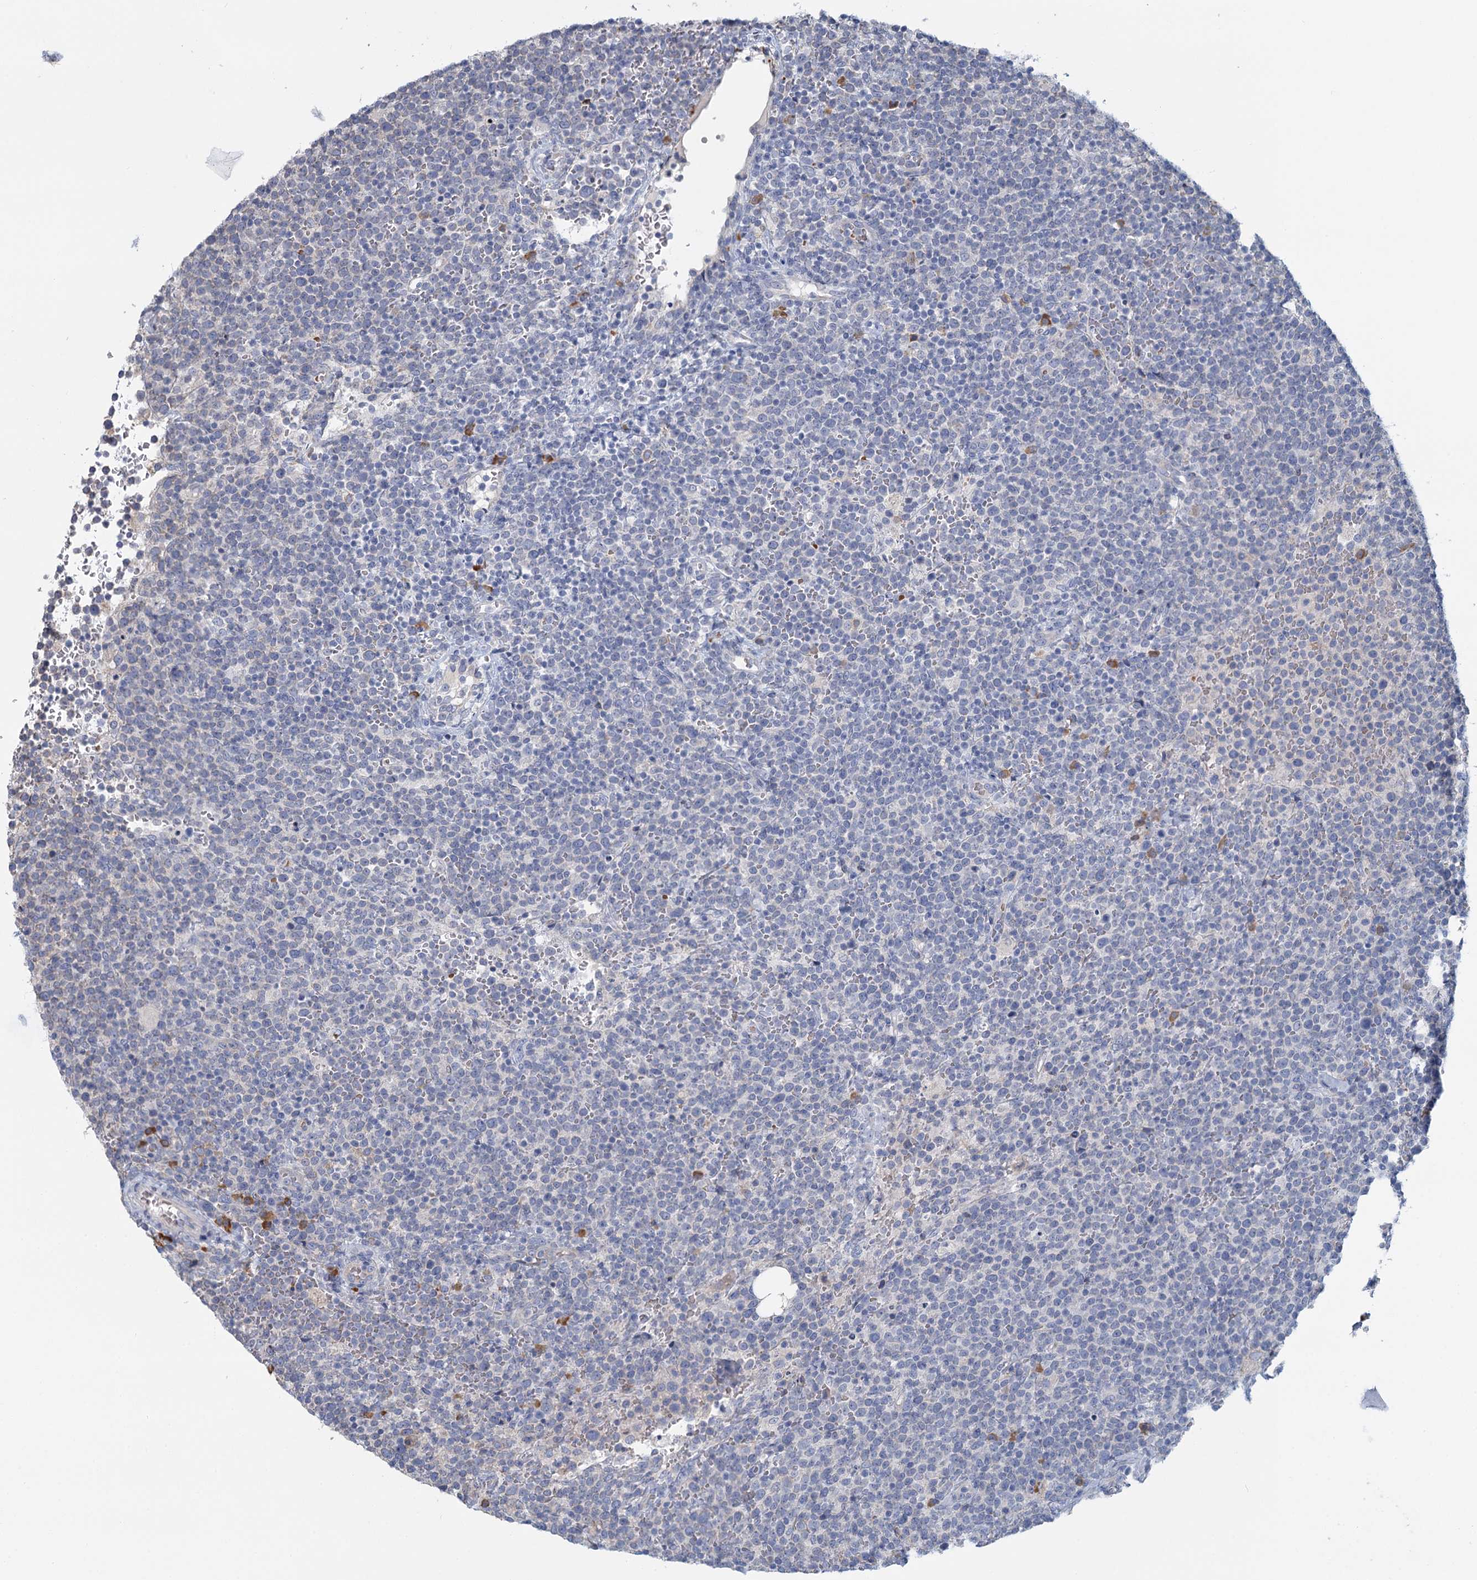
{"staining": {"intensity": "negative", "quantity": "none", "location": "none"}, "tissue": "lymphoma", "cell_type": "Tumor cells", "image_type": "cancer", "snomed": [{"axis": "morphology", "description": "Malignant lymphoma, non-Hodgkin's type, High grade"}, {"axis": "topography", "description": "Lymph node"}], "caption": "The immunohistochemistry (IHC) micrograph has no significant expression in tumor cells of lymphoma tissue.", "gene": "ANKRD16", "patient": {"sex": "male", "age": 61}}